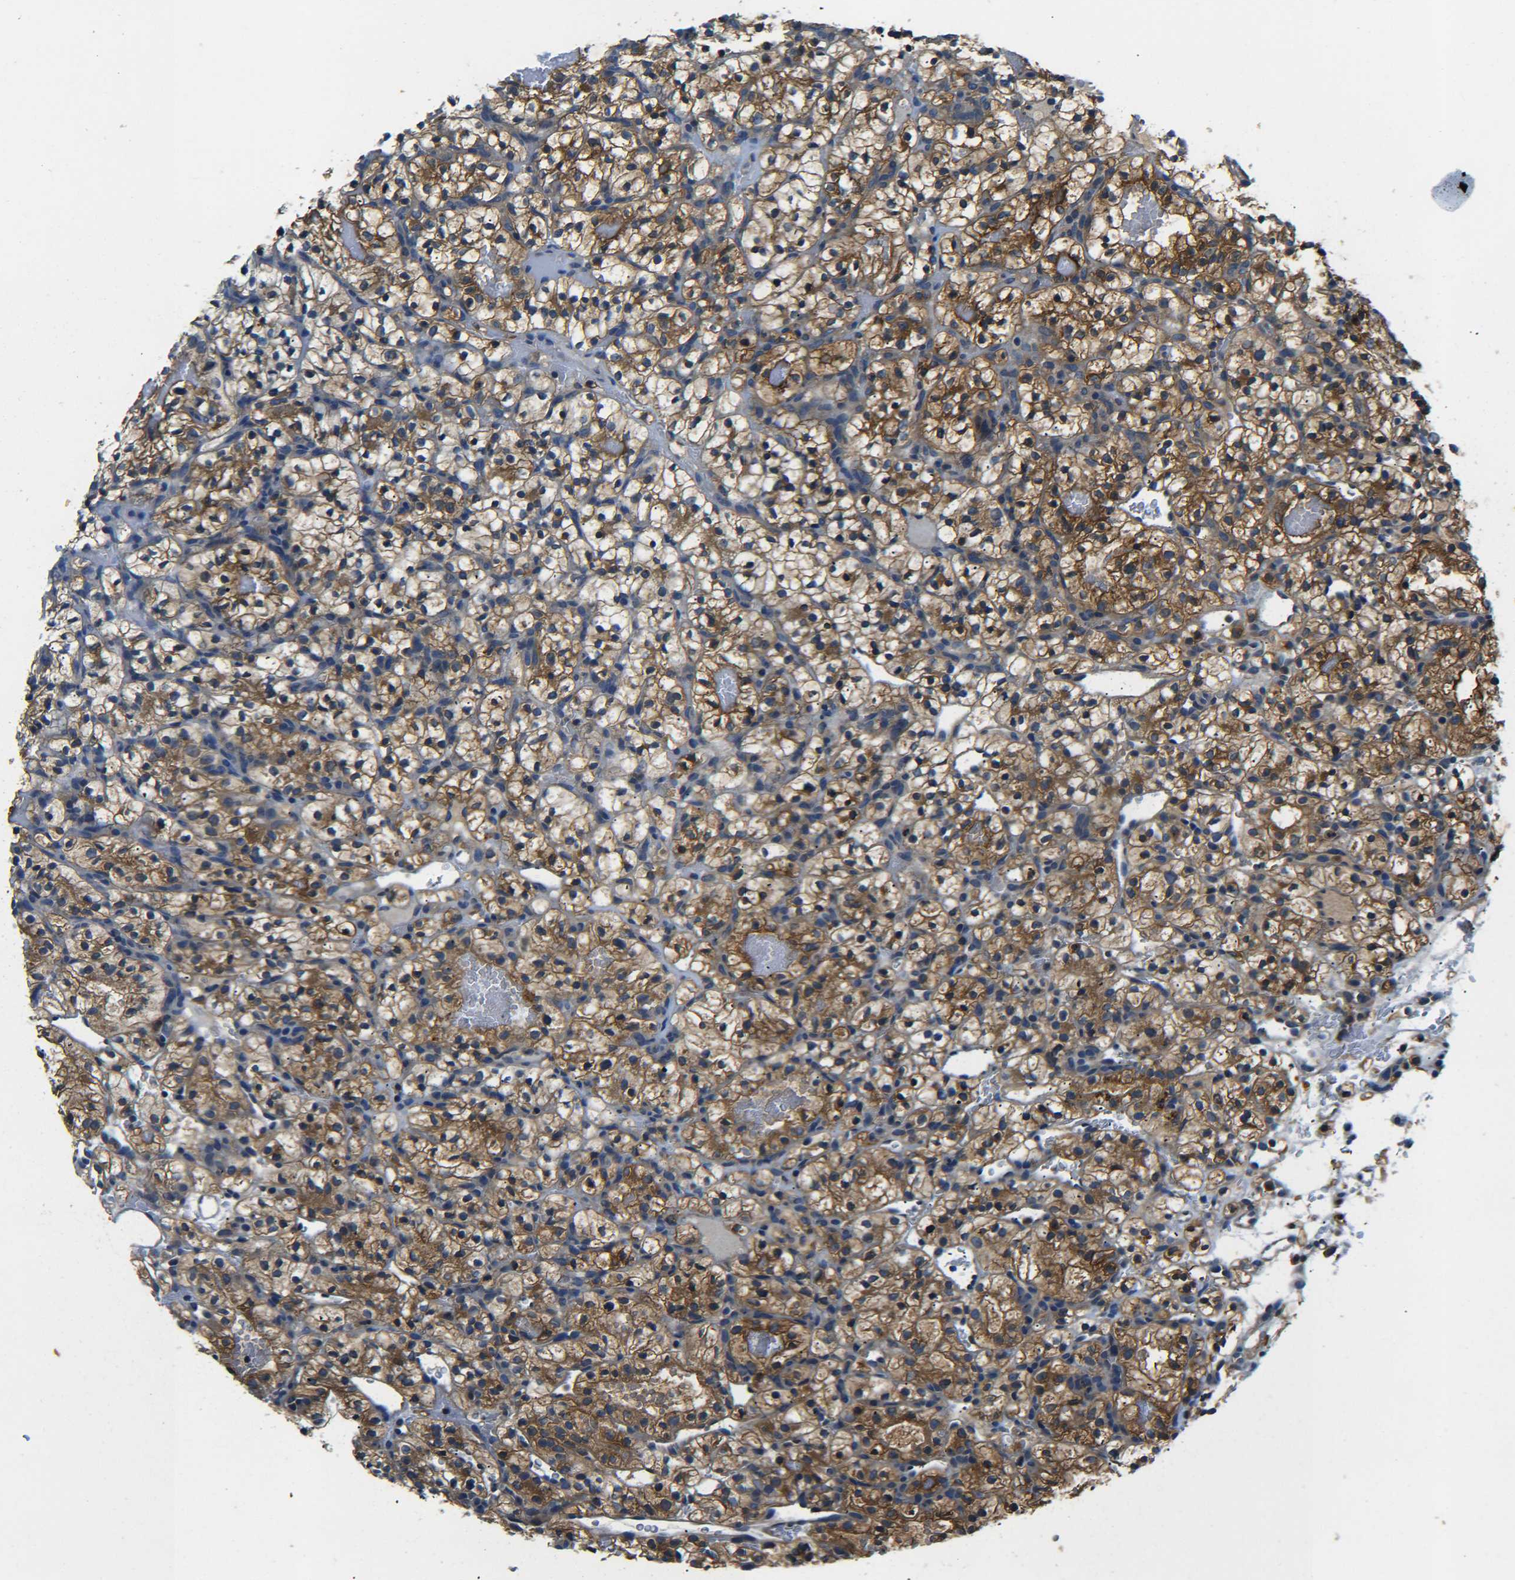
{"staining": {"intensity": "moderate", "quantity": ">75%", "location": "cytoplasmic/membranous"}, "tissue": "renal cancer", "cell_type": "Tumor cells", "image_type": "cancer", "snomed": [{"axis": "morphology", "description": "Adenocarcinoma, NOS"}, {"axis": "topography", "description": "Kidney"}], "caption": "Renal cancer (adenocarcinoma) tissue demonstrates moderate cytoplasmic/membranous expression in about >75% of tumor cells", "gene": "PREB", "patient": {"sex": "female", "age": 57}}